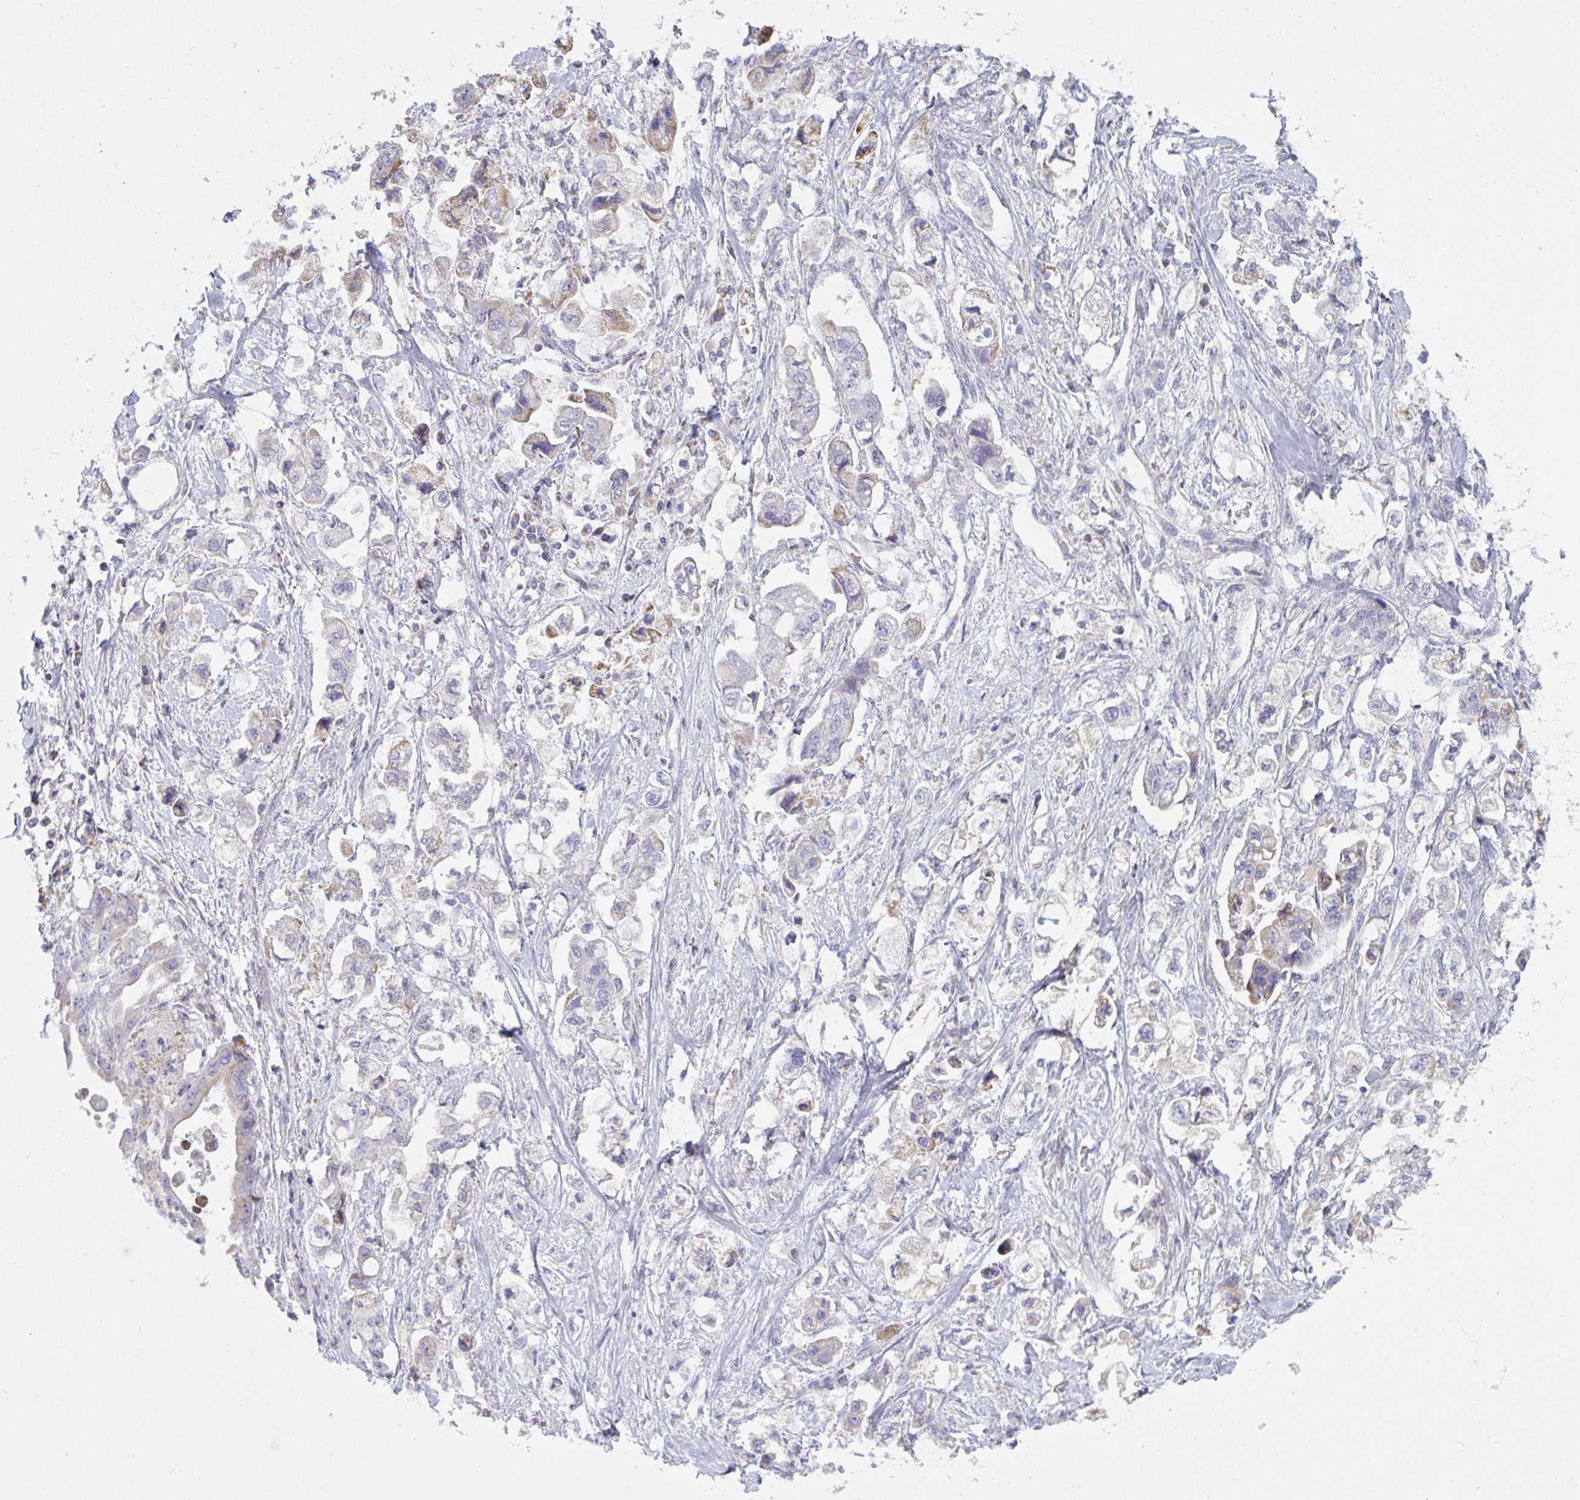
{"staining": {"intensity": "weak", "quantity": "<25%", "location": "cytoplasmic/membranous"}, "tissue": "stomach cancer", "cell_type": "Tumor cells", "image_type": "cancer", "snomed": [{"axis": "morphology", "description": "Adenocarcinoma, NOS"}, {"axis": "topography", "description": "Stomach"}], "caption": "An immunohistochemistry (IHC) micrograph of stomach cancer is shown. There is no staining in tumor cells of stomach cancer.", "gene": "ATG9A", "patient": {"sex": "male", "age": 62}}